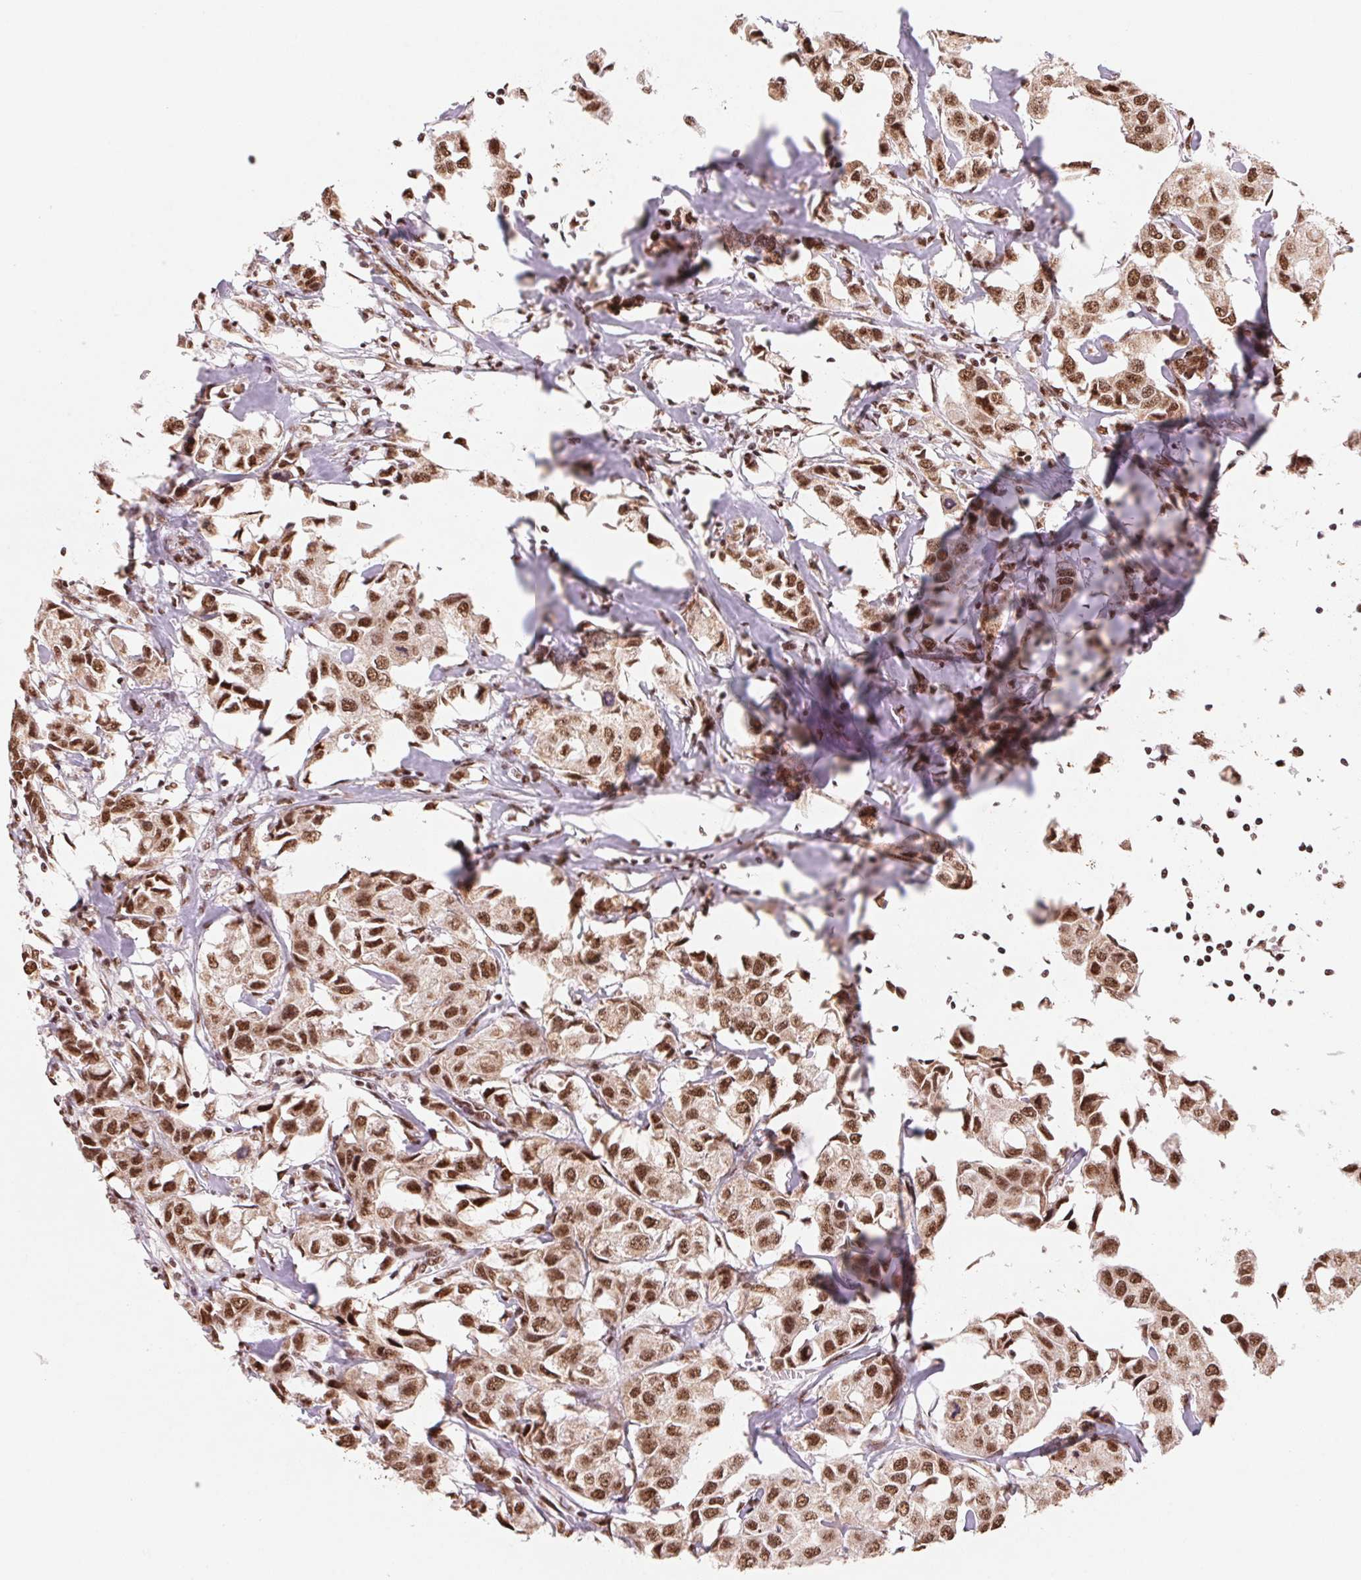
{"staining": {"intensity": "moderate", "quantity": ">75%", "location": "nuclear"}, "tissue": "breast cancer", "cell_type": "Tumor cells", "image_type": "cancer", "snomed": [{"axis": "morphology", "description": "Duct carcinoma"}, {"axis": "topography", "description": "Breast"}], "caption": "IHC of human breast invasive ductal carcinoma exhibits medium levels of moderate nuclear staining in approximately >75% of tumor cells. (IHC, brightfield microscopy, high magnification).", "gene": "SNRPG", "patient": {"sex": "female", "age": 80}}